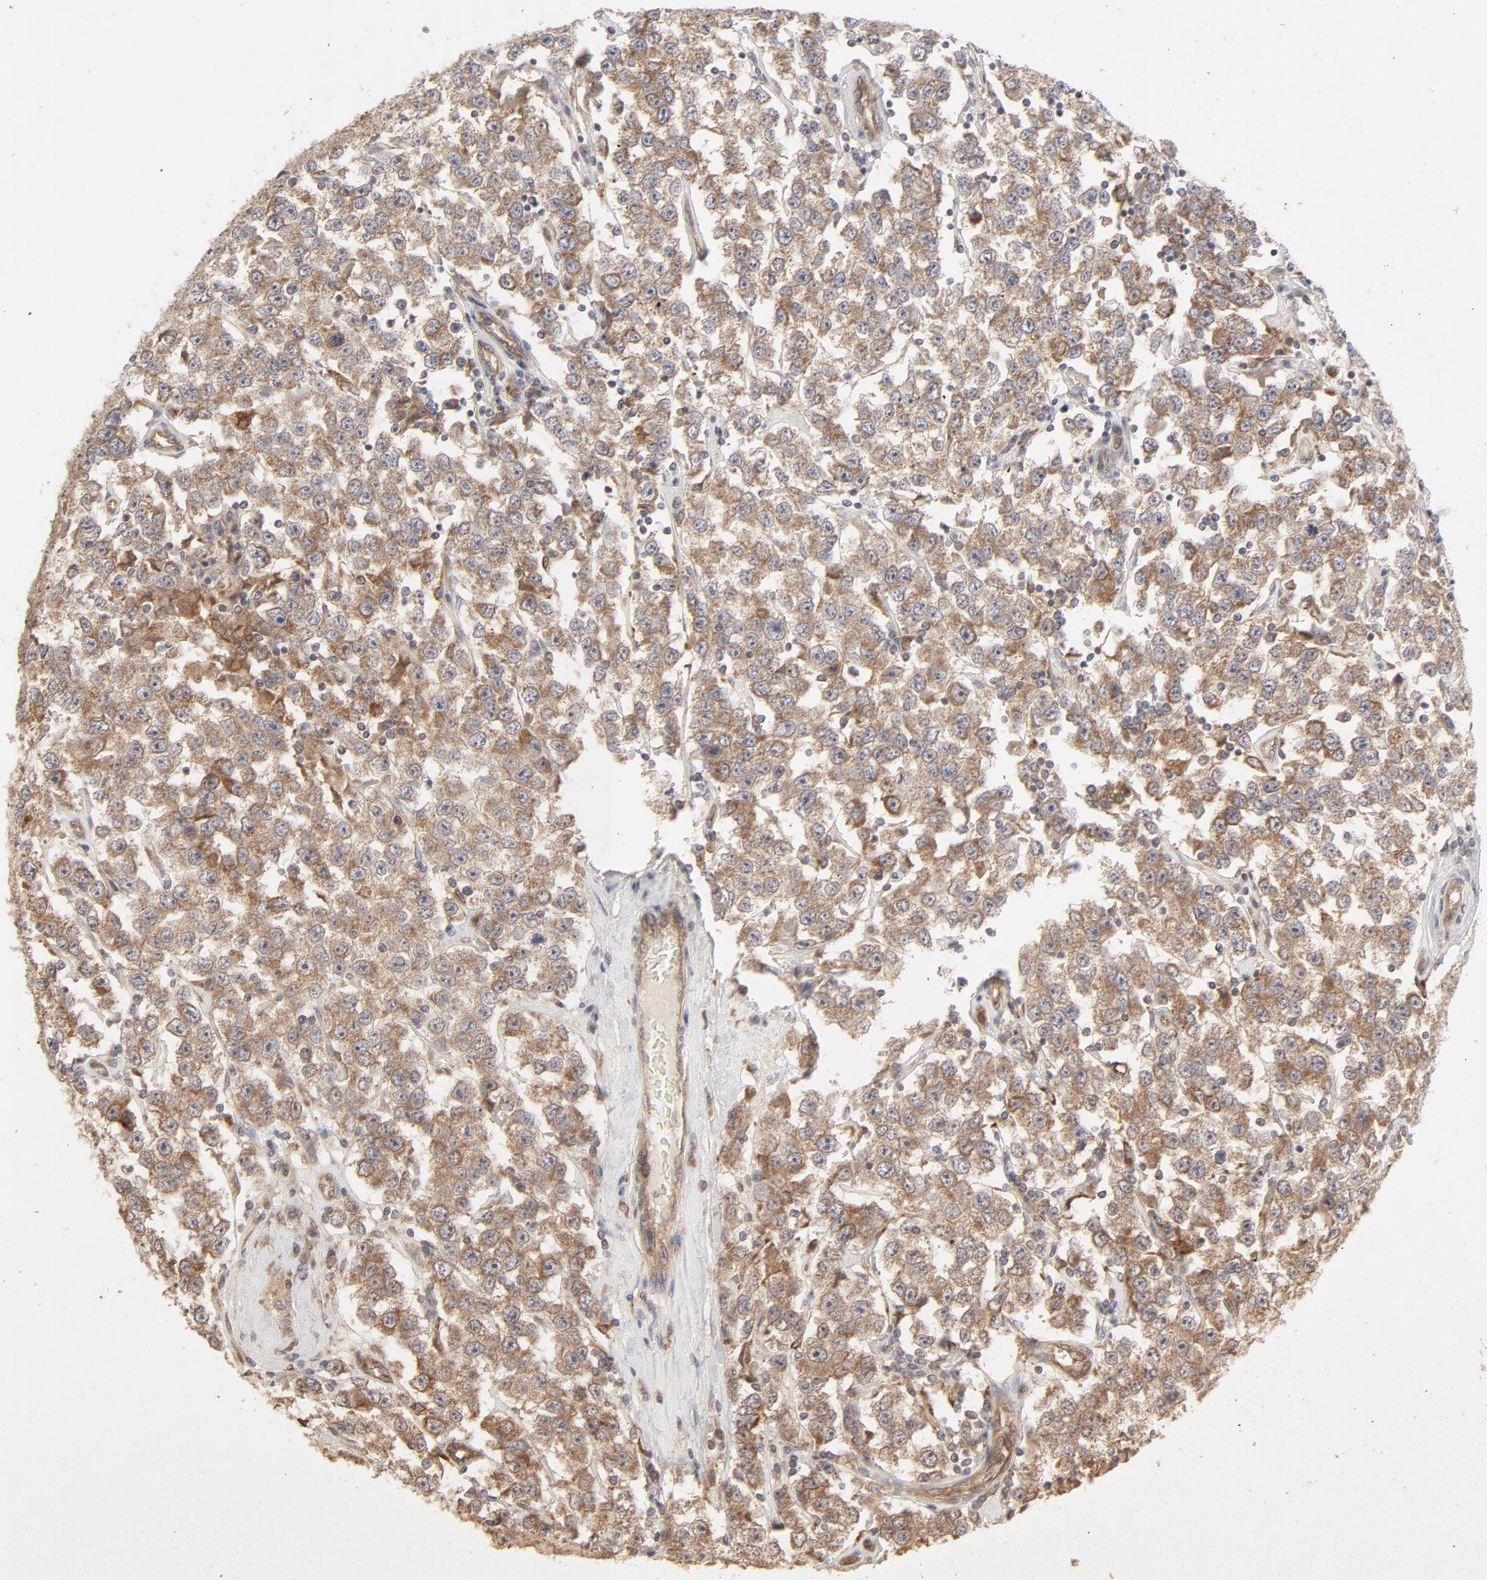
{"staining": {"intensity": "moderate", "quantity": ">75%", "location": "cytoplasmic/membranous"}, "tissue": "testis cancer", "cell_type": "Tumor cells", "image_type": "cancer", "snomed": [{"axis": "morphology", "description": "Seminoma, NOS"}, {"axis": "topography", "description": "Testis"}], "caption": "Approximately >75% of tumor cells in human seminoma (testis) reveal moderate cytoplasmic/membranous protein expression as visualized by brown immunohistochemical staining.", "gene": "RAB5C", "patient": {"sex": "male", "age": 52}}